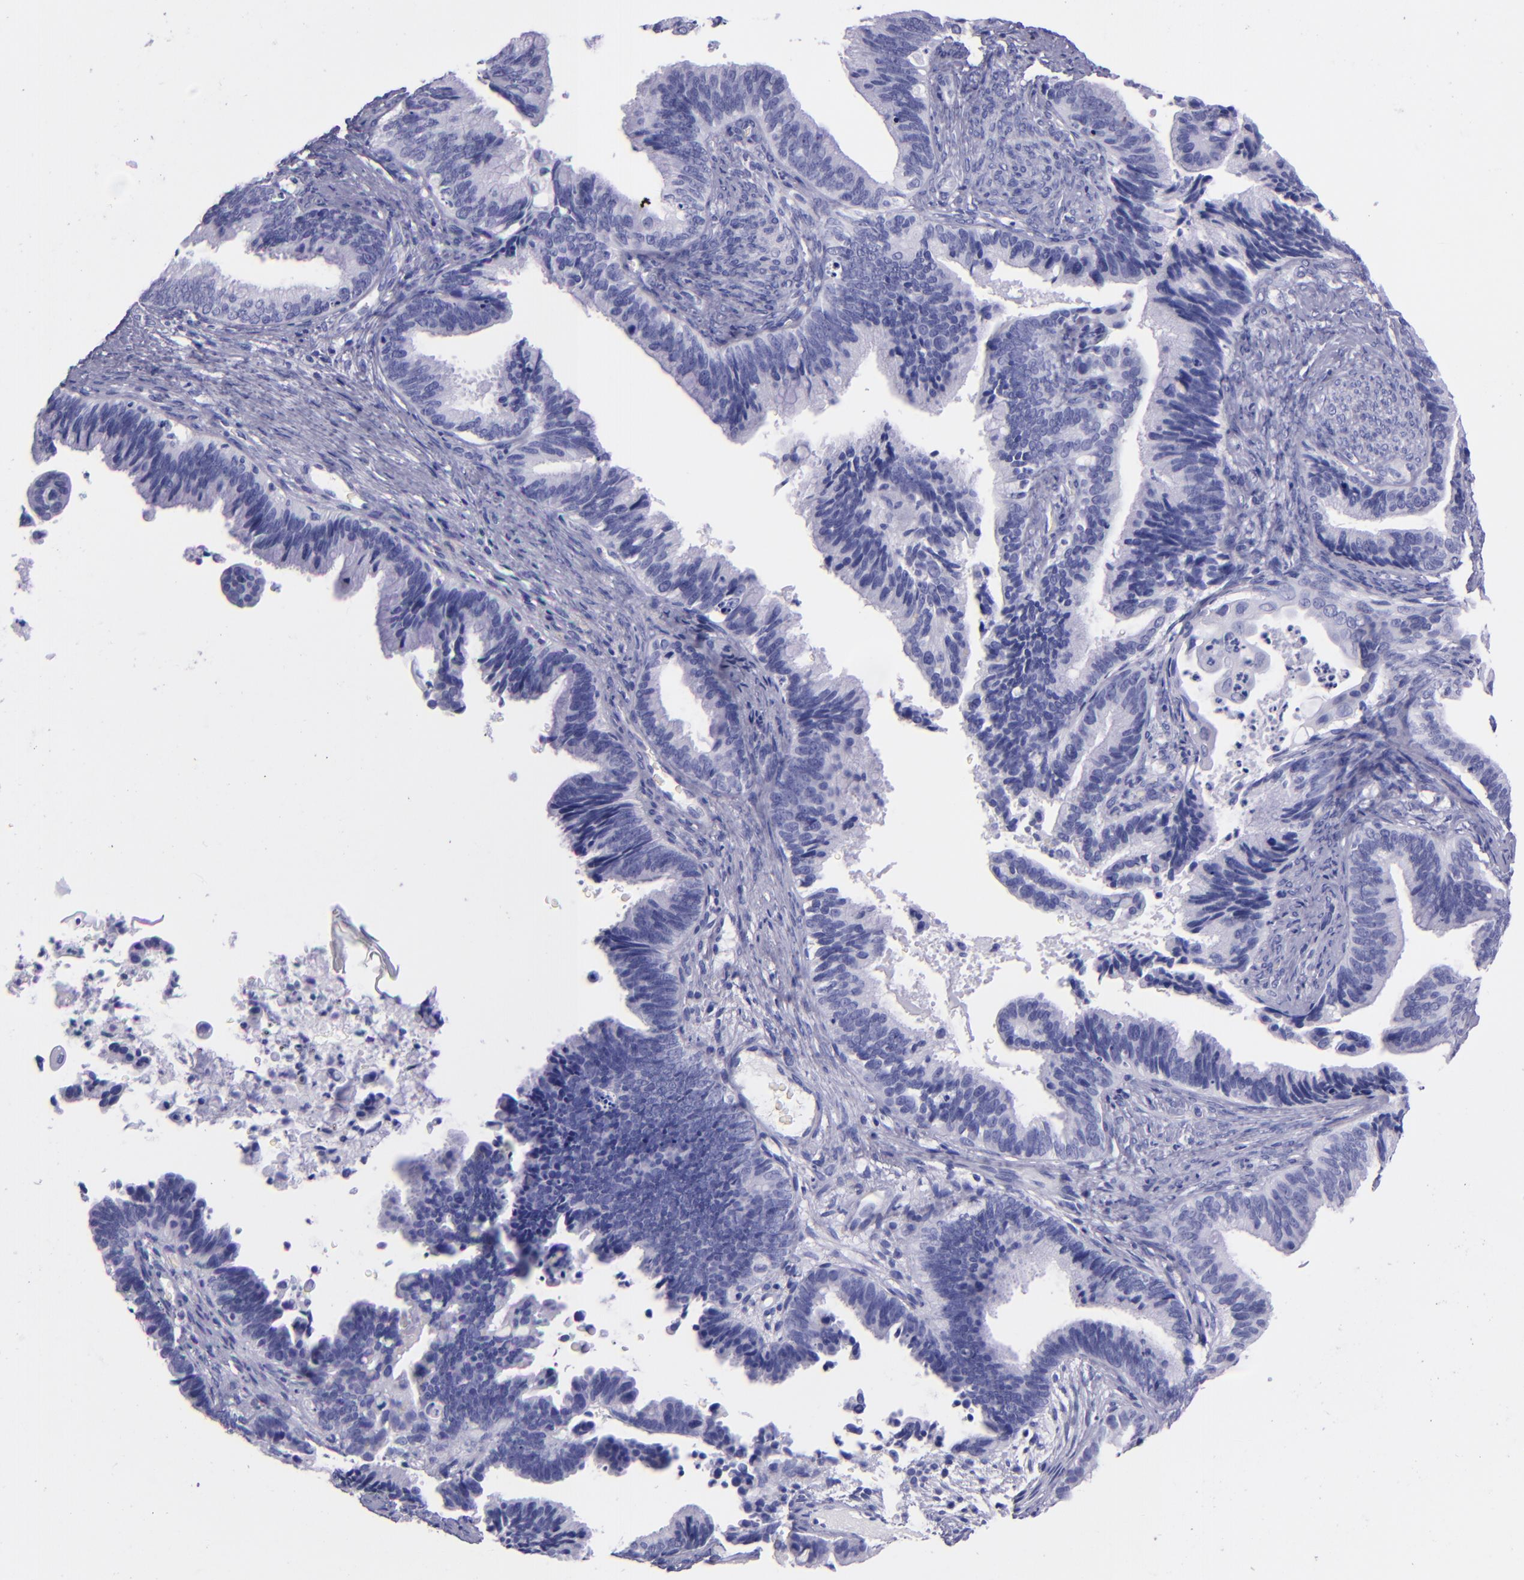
{"staining": {"intensity": "negative", "quantity": "none", "location": "none"}, "tissue": "cervical cancer", "cell_type": "Tumor cells", "image_type": "cancer", "snomed": [{"axis": "morphology", "description": "Adenocarcinoma, NOS"}, {"axis": "topography", "description": "Cervix"}], "caption": "Cervical adenocarcinoma was stained to show a protein in brown. There is no significant expression in tumor cells. The staining is performed using DAB (3,3'-diaminobenzidine) brown chromogen with nuclei counter-stained in using hematoxylin.", "gene": "SFTPA2", "patient": {"sex": "female", "age": 47}}